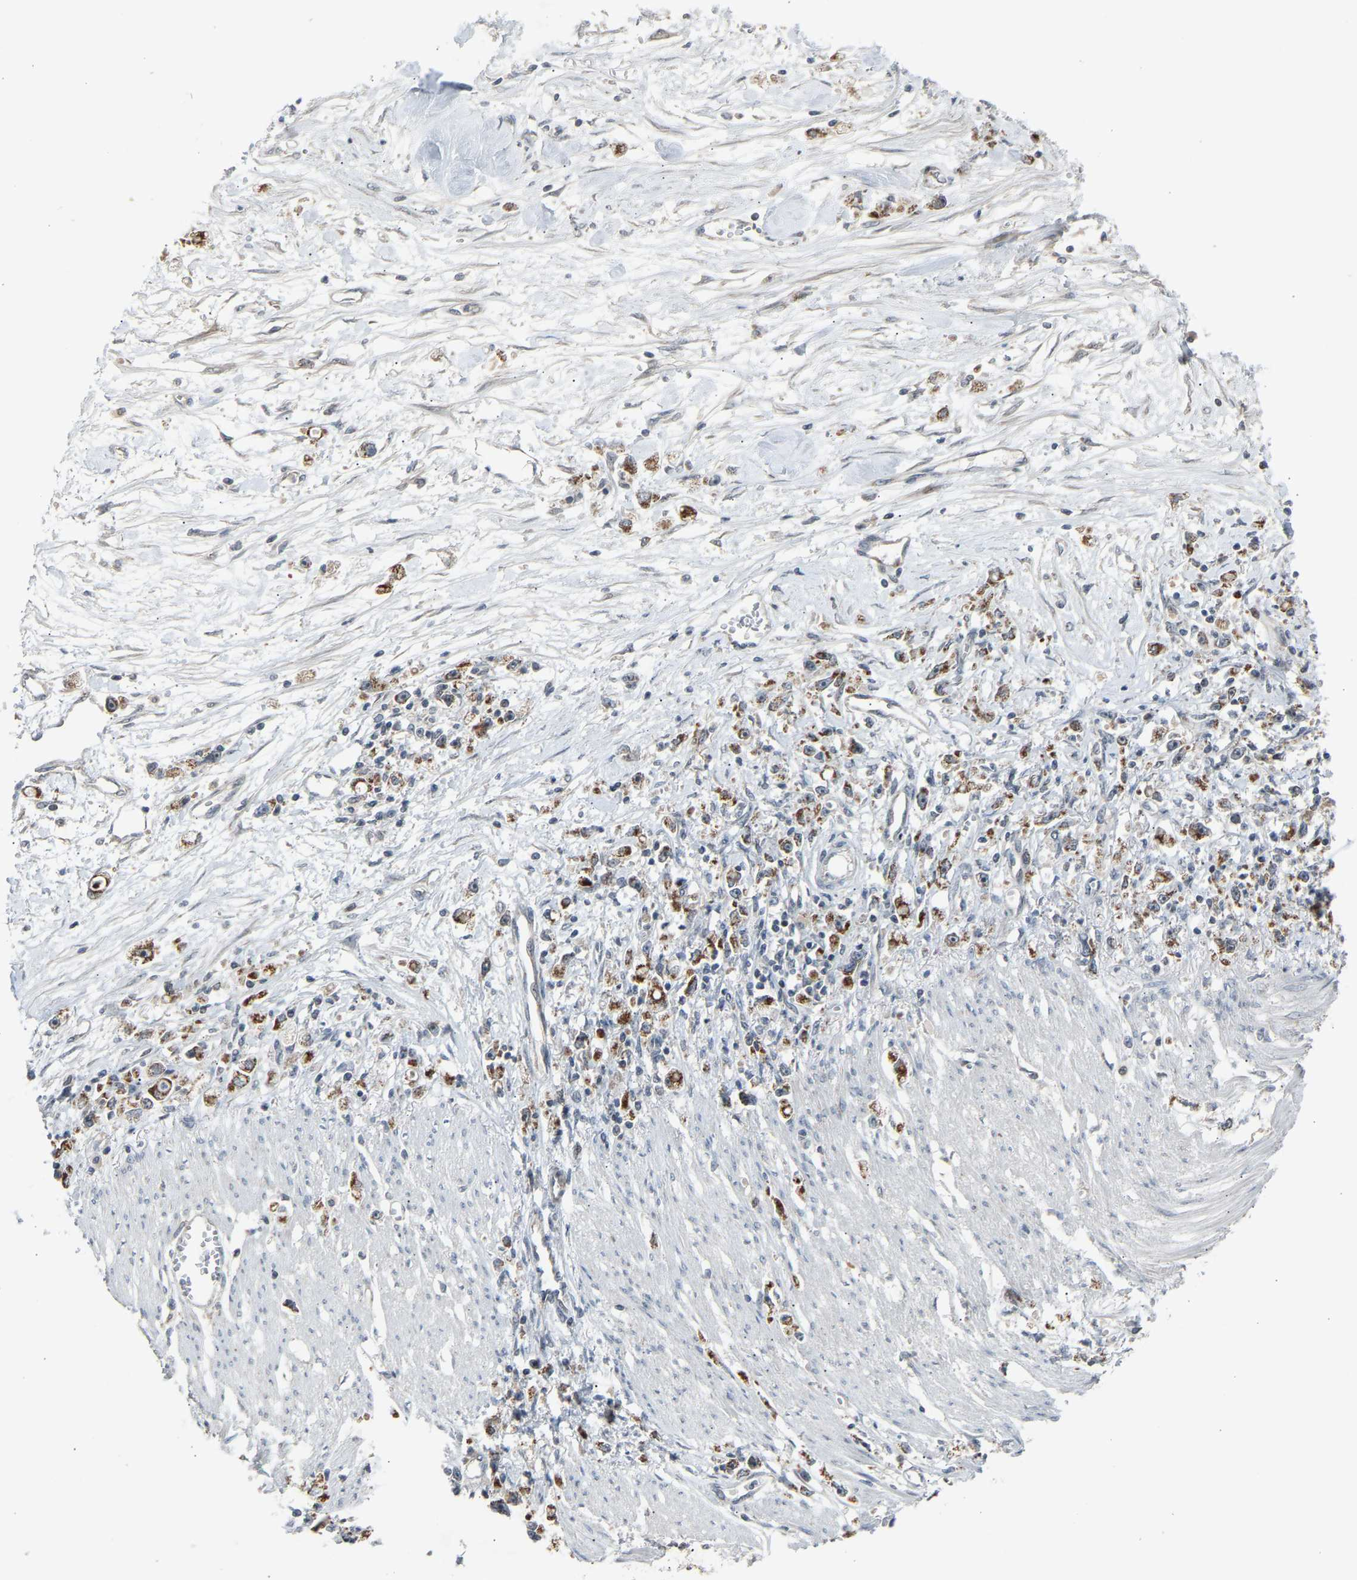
{"staining": {"intensity": "moderate", "quantity": ">75%", "location": "cytoplasmic/membranous"}, "tissue": "stomach cancer", "cell_type": "Tumor cells", "image_type": "cancer", "snomed": [{"axis": "morphology", "description": "Adenocarcinoma, NOS"}, {"axis": "topography", "description": "Stomach"}], "caption": "Immunohistochemistry (IHC) of stomach cancer (adenocarcinoma) displays medium levels of moderate cytoplasmic/membranous positivity in approximately >75% of tumor cells.", "gene": "SLIRP", "patient": {"sex": "female", "age": 59}}